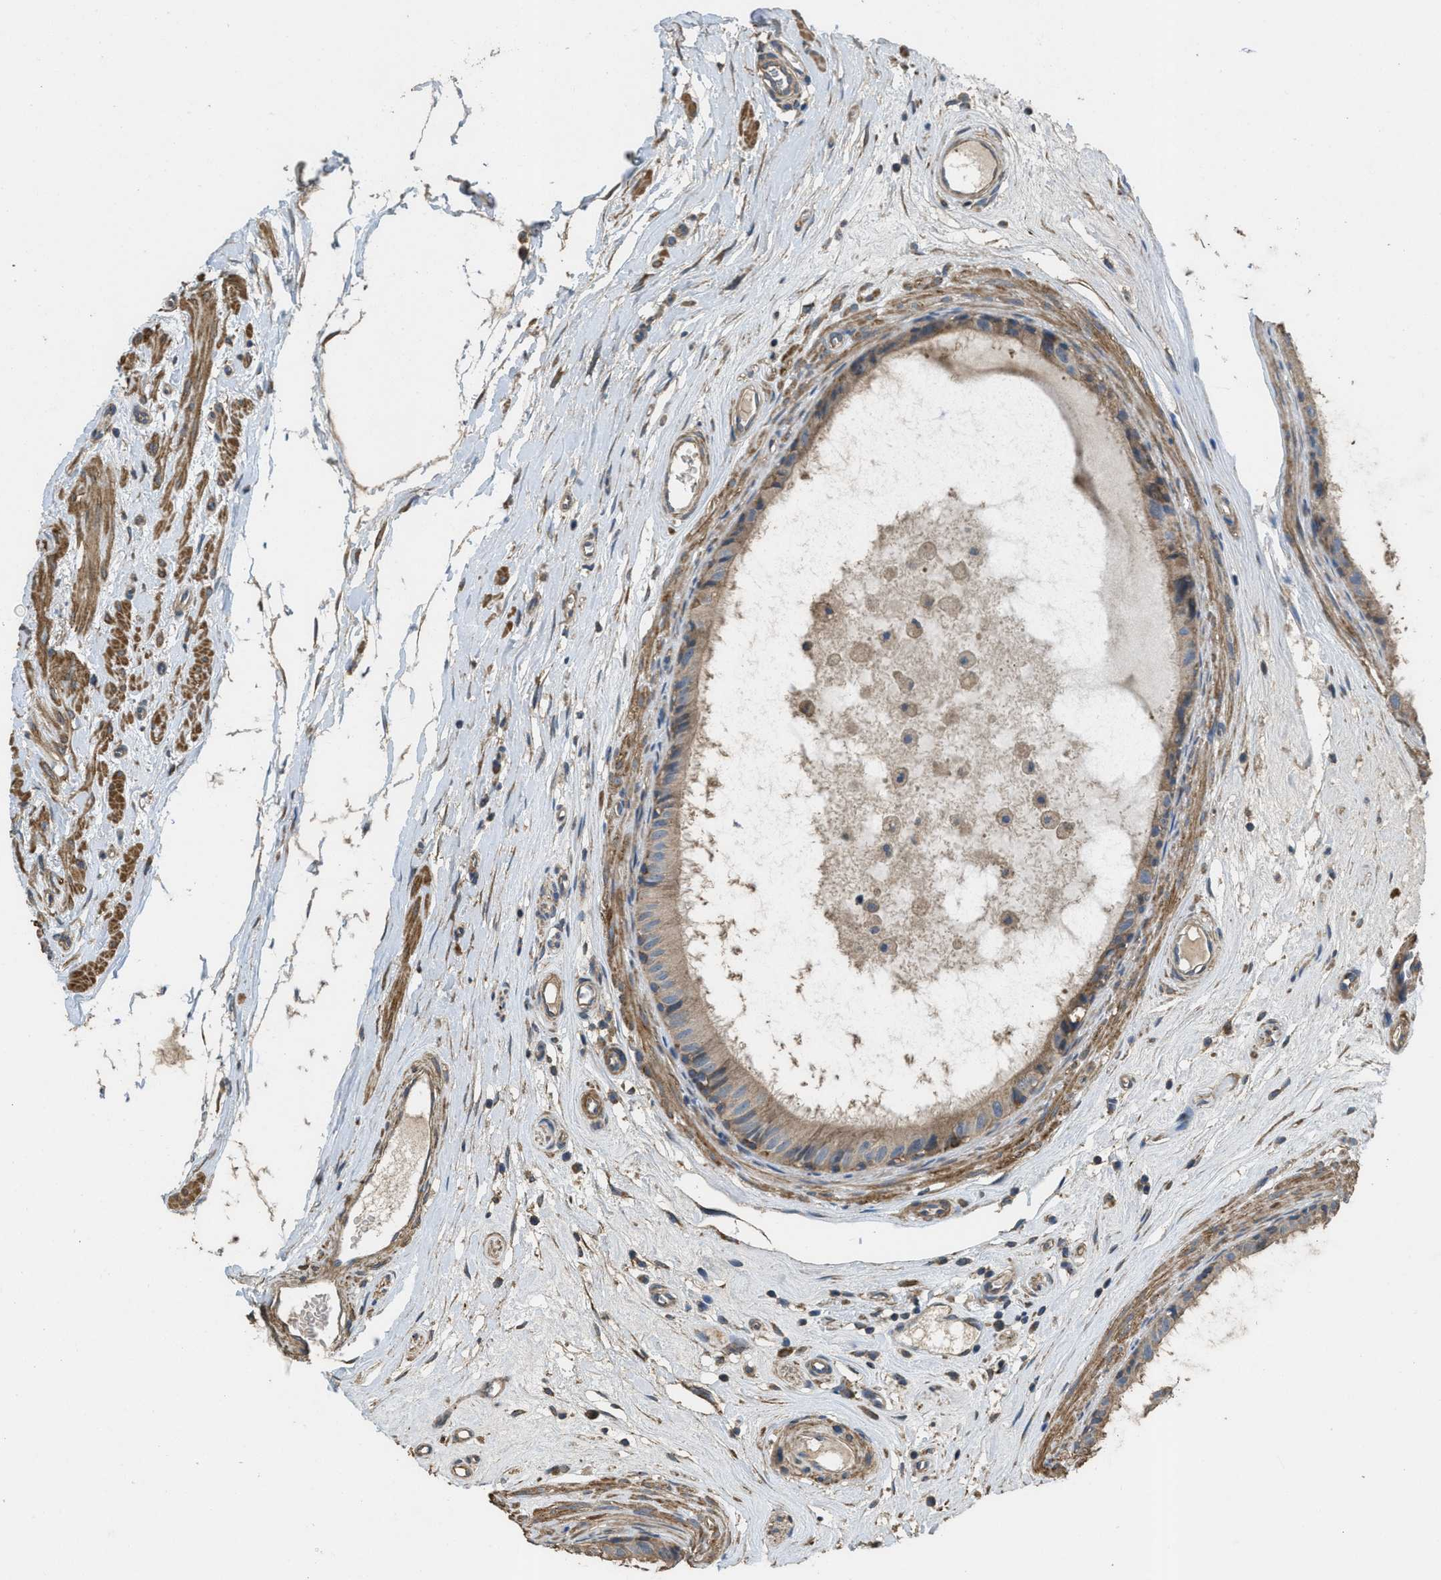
{"staining": {"intensity": "moderate", "quantity": ">75%", "location": "cytoplasmic/membranous"}, "tissue": "epididymis", "cell_type": "Glandular cells", "image_type": "normal", "snomed": [{"axis": "morphology", "description": "Normal tissue, NOS"}, {"axis": "morphology", "description": "Inflammation, NOS"}, {"axis": "topography", "description": "Epididymis"}], "caption": "Brown immunohistochemical staining in normal epididymis demonstrates moderate cytoplasmic/membranous positivity in approximately >75% of glandular cells. (DAB (3,3'-diaminobenzidine) = brown stain, brightfield microscopy at high magnification).", "gene": "THBS2", "patient": {"sex": "male", "age": 85}}